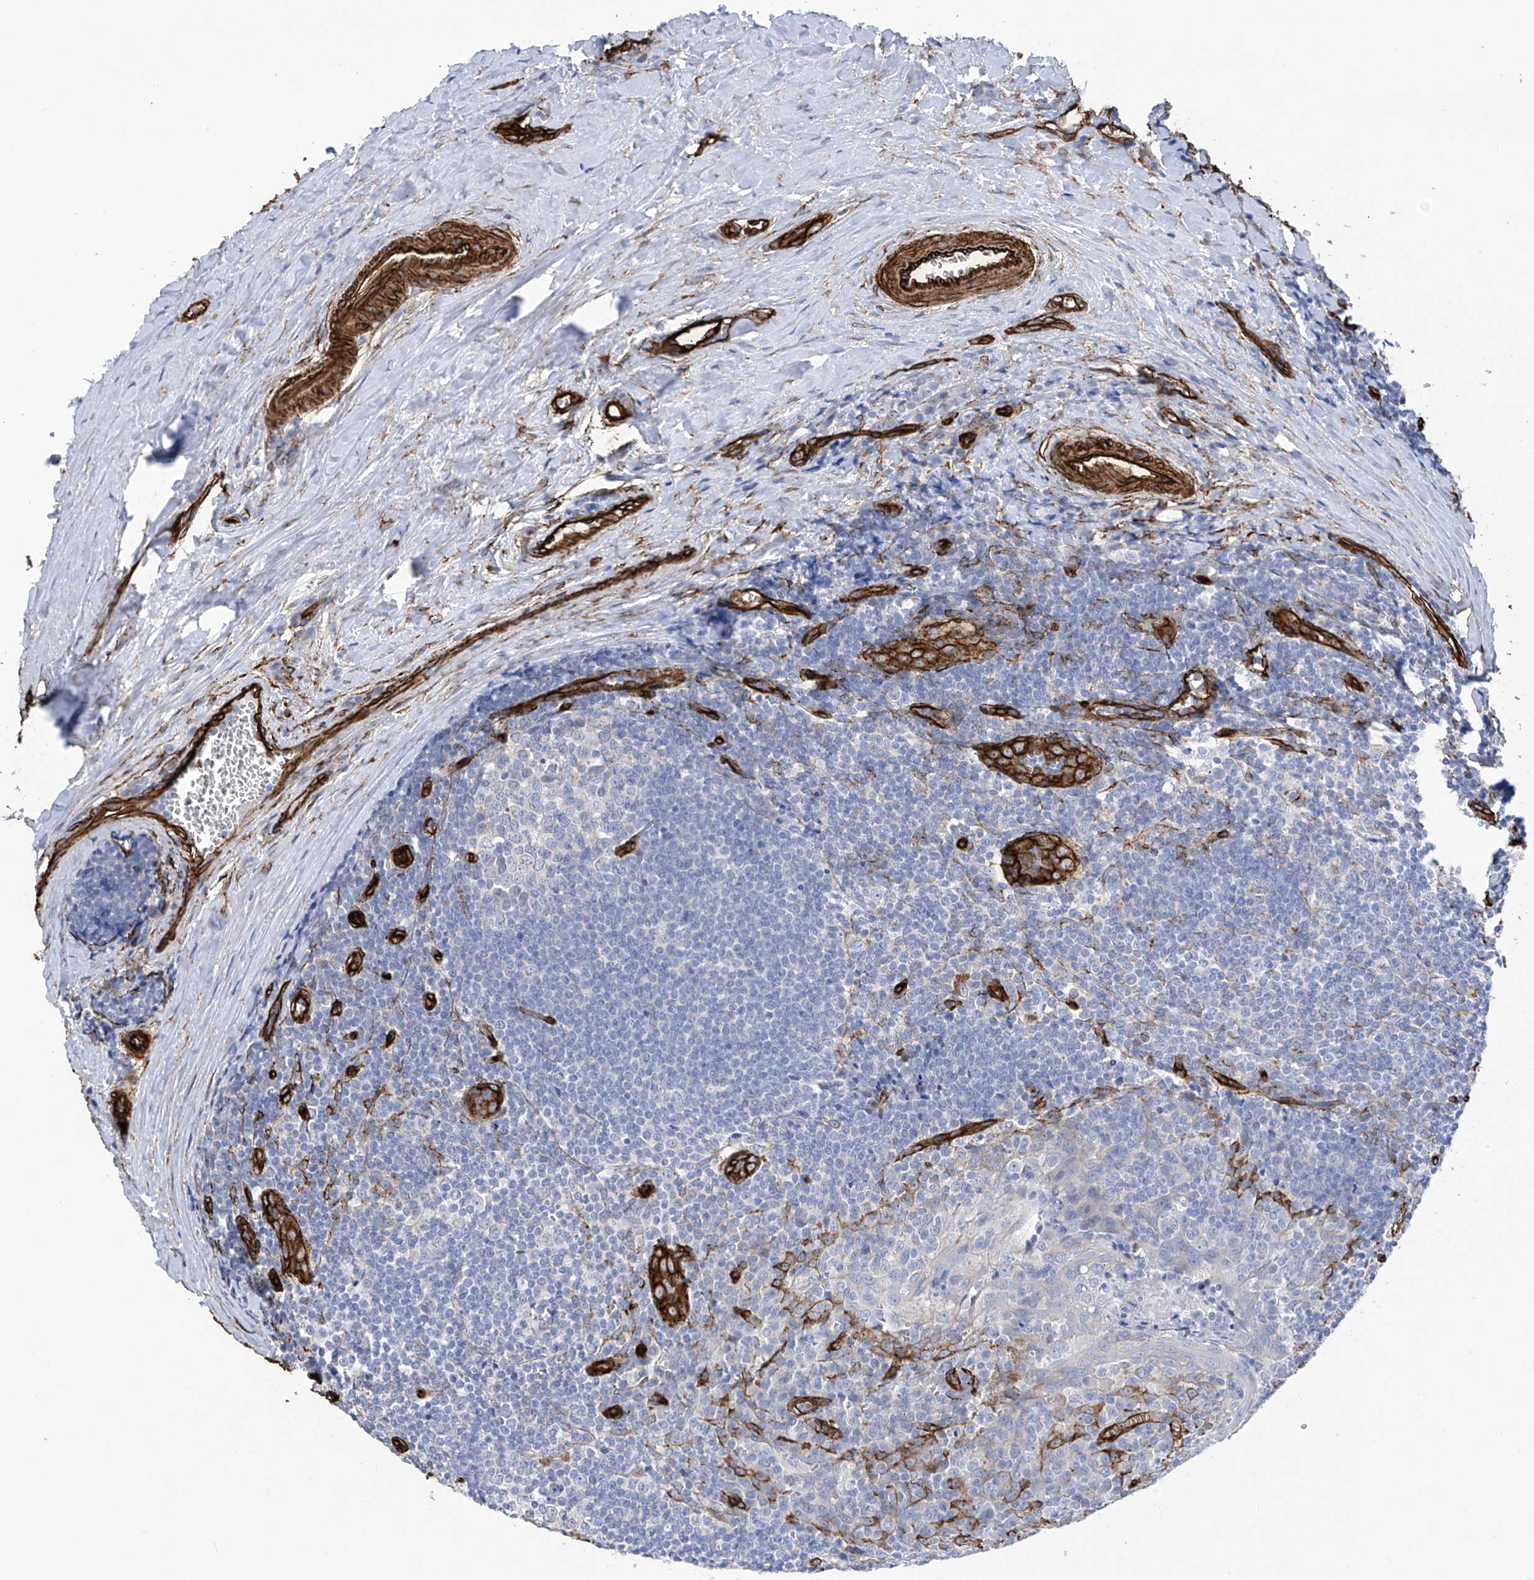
{"staining": {"intensity": "negative", "quantity": "none", "location": "none"}, "tissue": "tonsil", "cell_type": "Germinal center cells", "image_type": "normal", "snomed": [{"axis": "morphology", "description": "Normal tissue, NOS"}, {"axis": "topography", "description": "Tonsil"}], "caption": "A photomicrograph of human tonsil is negative for staining in germinal center cells. (DAB IHC with hematoxylin counter stain).", "gene": "UBTD1", "patient": {"sex": "male", "age": 27}}